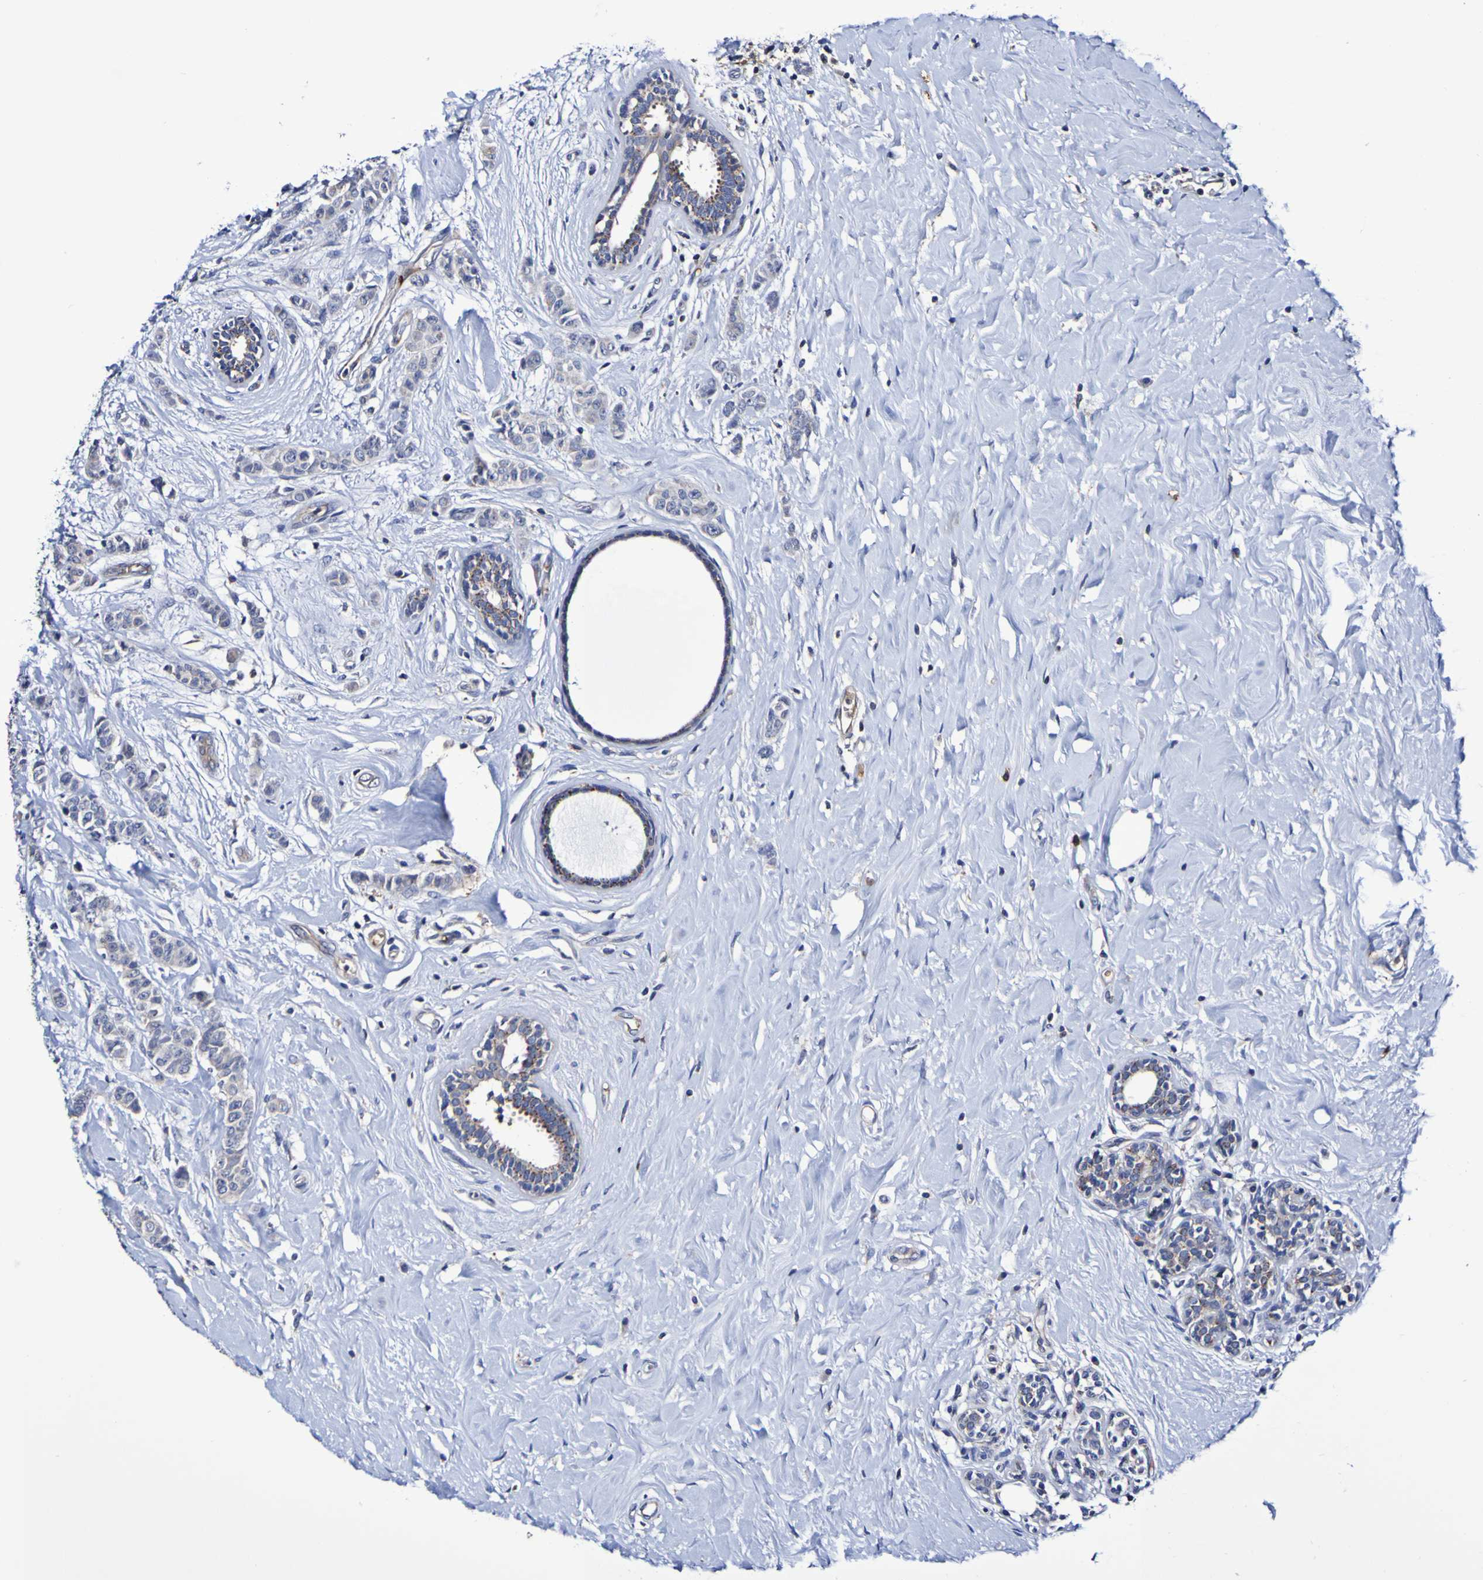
{"staining": {"intensity": "negative", "quantity": "none", "location": "none"}, "tissue": "breast cancer", "cell_type": "Tumor cells", "image_type": "cancer", "snomed": [{"axis": "morphology", "description": "Normal tissue, NOS"}, {"axis": "morphology", "description": "Duct carcinoma"}, {"axis": "topography", "description": "Breast"}], "caption": "High power microscopy image of an IHC histopathology image of breast cancer (intraductal carcinoma), revealing no significant expression in tumor cells.", "gene": "WNT4", "patient": {"sex": "female", "age": 40}}